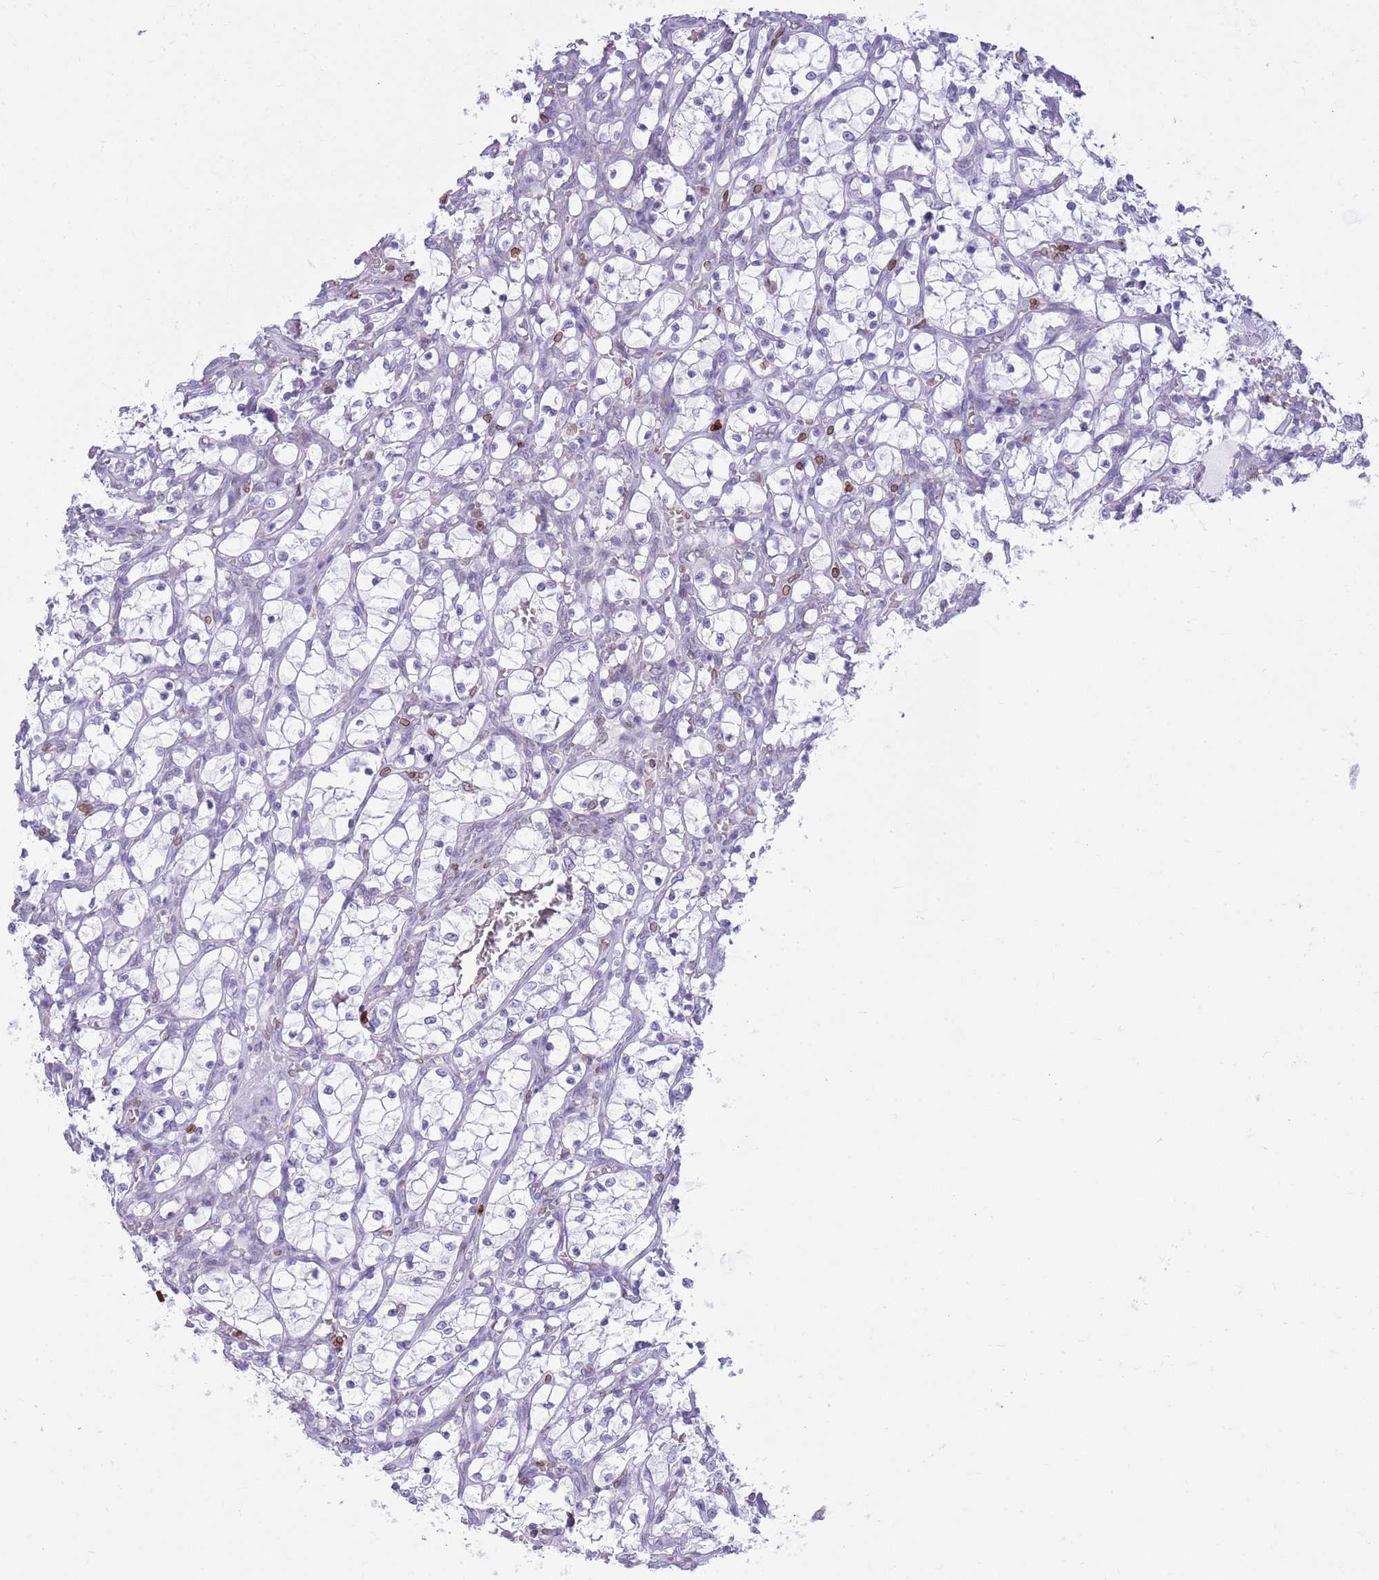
{"staining": {"intensity": "negative", "quantity": "none", "location": "none"}, "tissue": "renal cancer", "cell_type": "Tumor cells", "image_type": "cancer", "snomed": [{"axis": "morphology", "description": "Adenocarcinoma, NOS"}, {"axis": "topography", "description": "Kidney"}], "caption": "Image shows no significant protein expression in tumor cells of renal cancer. Nuclei are stained in blue.", "gene": "LBR", "patient": {"sex": "female", "age": 69}}